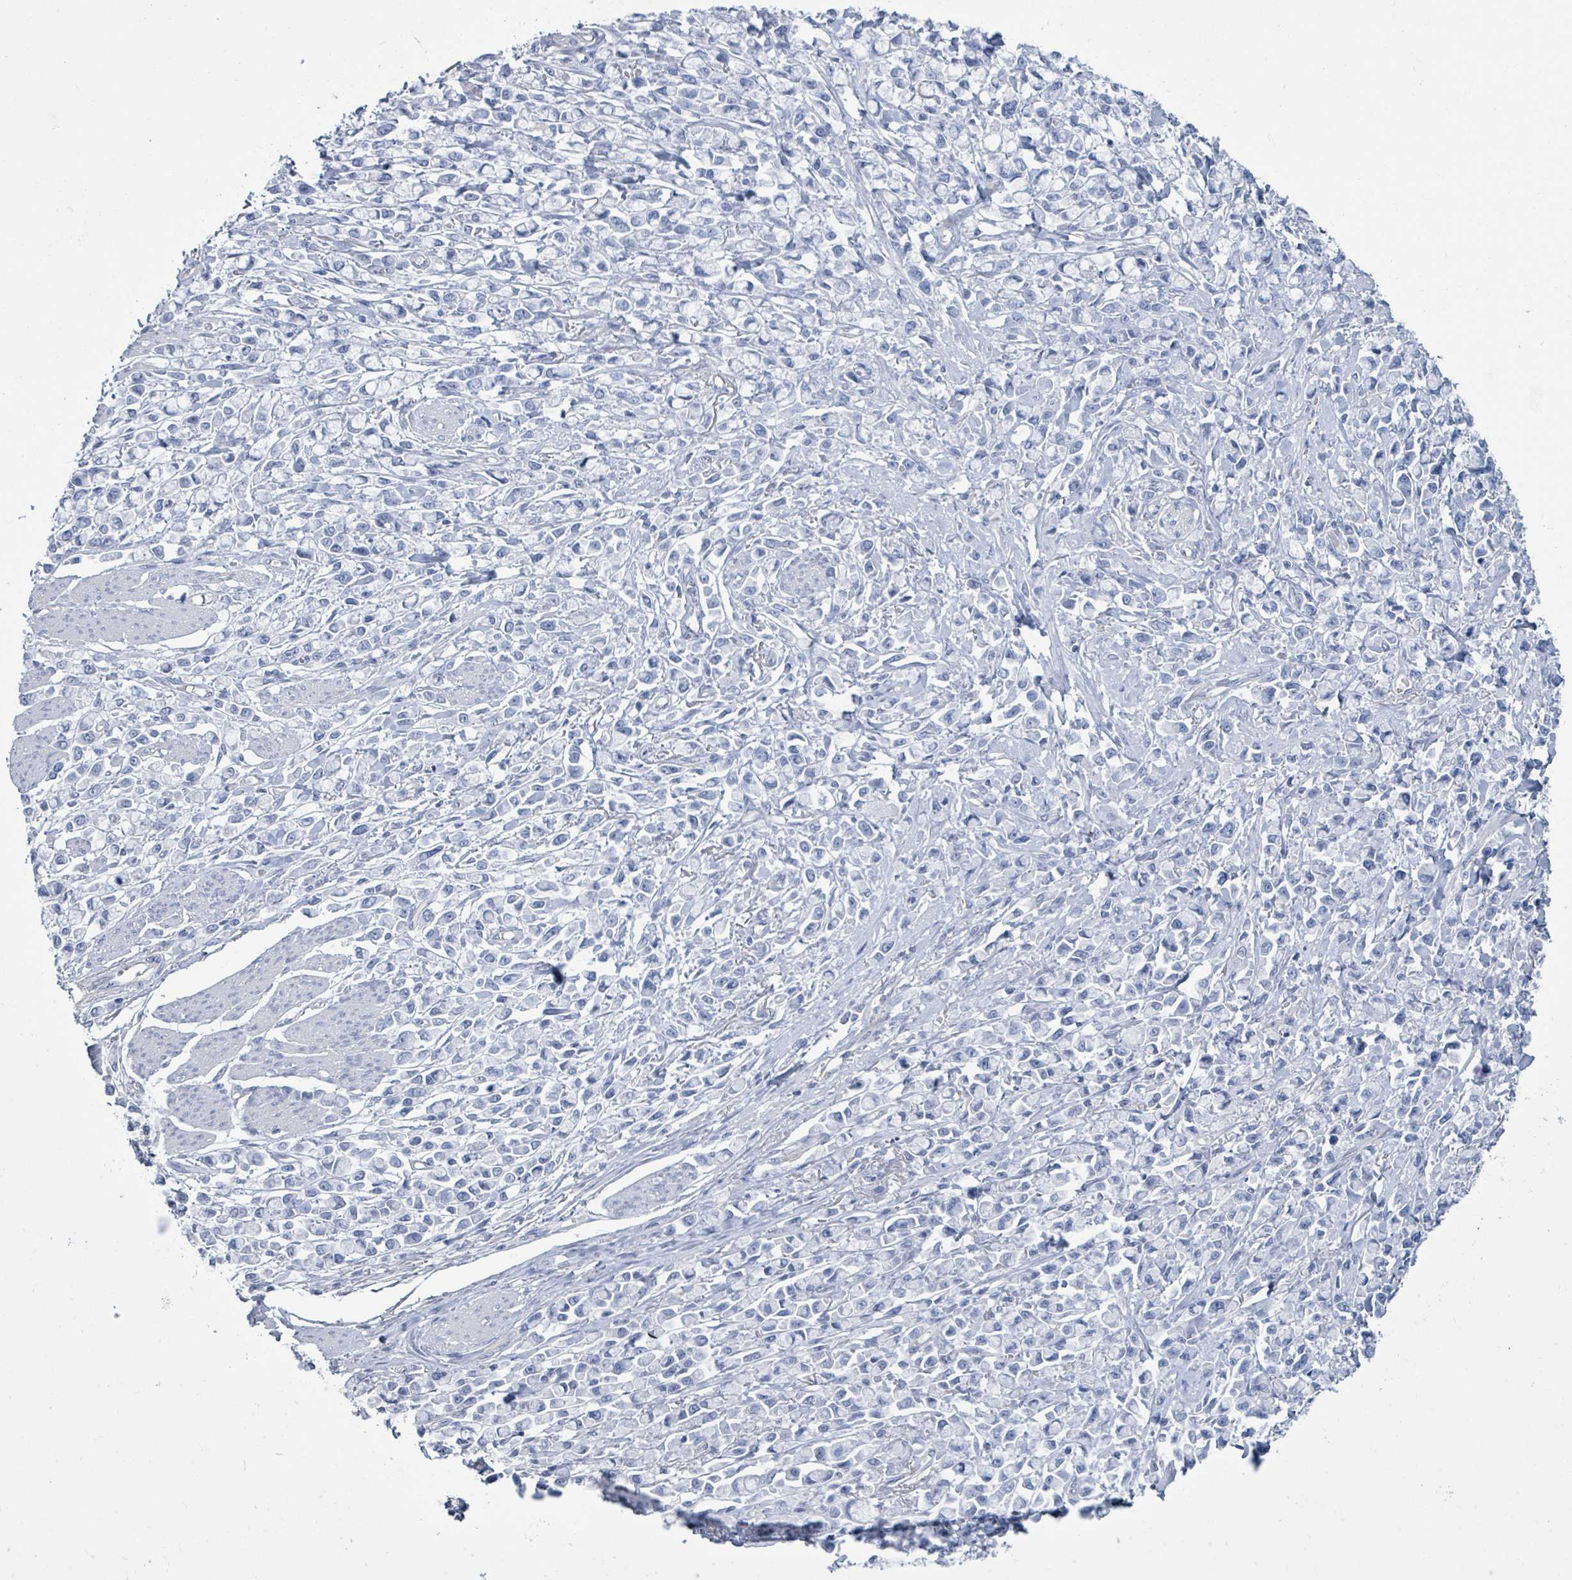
{"staining": {"intensity": "negative", "quantity": "none", "location": "none"}, "tissue": "stomach cancer", "cell_type": "Tumor cells", "image_type": "cancer", "snomed": [{"axis": "morphology", "description": "Adenocarcinoma, NOS"}, {"axis": "topography", "description": "Stomach"}], "caption": "This image is of stomach adenocarcinoma stained with IHC to label a protein in brown with the nuclei are counter-stained blue. There is no staining in tumor cells. Brightfield microscopy of immunohistochemistry (IHC) stained with DAB (brown) and hematoxylin (blue), captured at high magnification.", "gene": "CT45A5", "patient": {"sex": "female", "age": 81}}